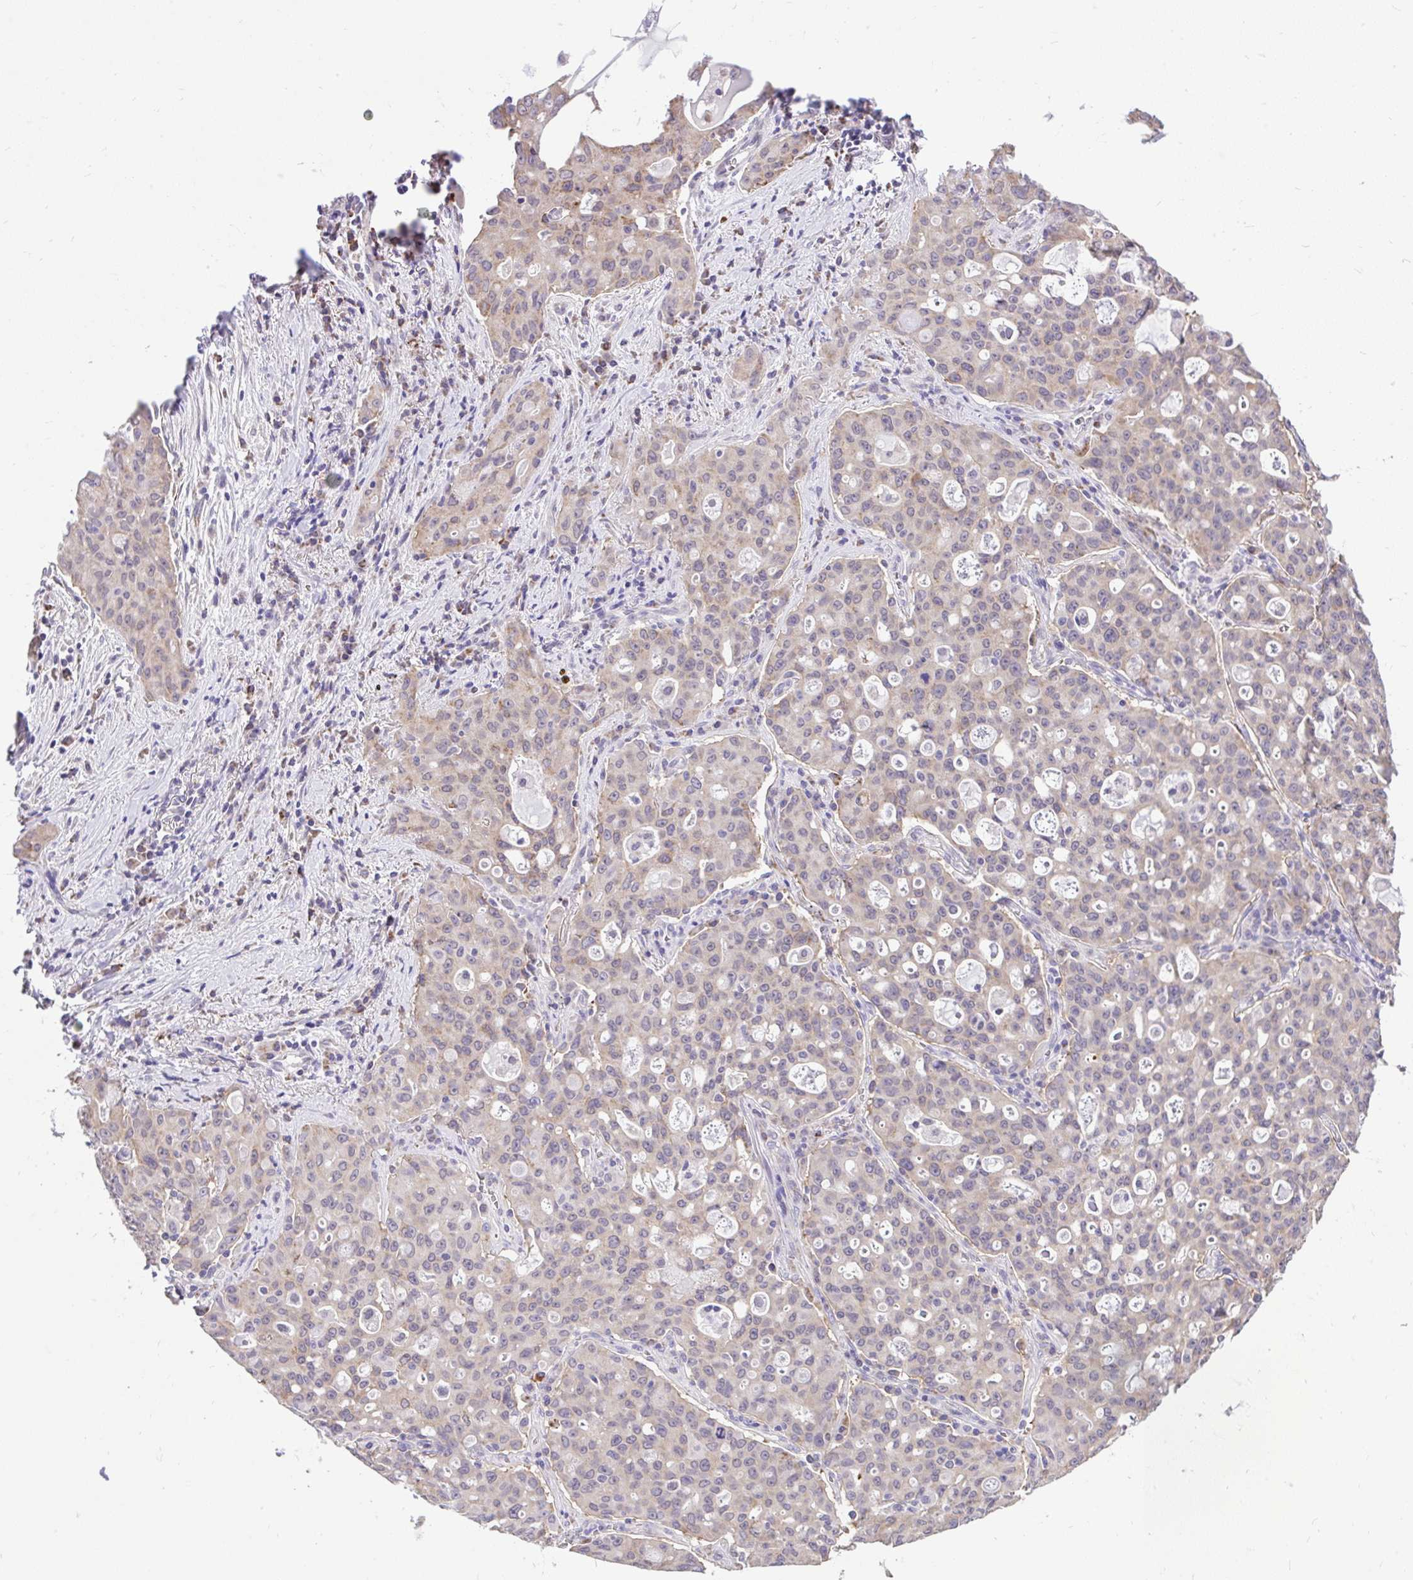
{"staining": {"intensity": "weak", "quantity": "25%-75%", "location": "cytoplasmic/membranous"}, "tissue": "lung cancer", "cell_type": "Tumor cells", "image_type": "cancer", "snomed": [{"axis": "morphology", "description": "Adenocarcinoma, NOS"}, {"axis": "topography", "description": "Lung"}], "caption": "The immunohistochemical stain highlights weak cytoplasmic/membranous positivity in tumor cells of lung cancer (adenocarcinoma) tissue. (DAB (3,3'-diaminobenzidine) IHC, brown staining for protein, blue staining for nuclei).", "gene": "PYCR2", "patient": {"sex": "female", "age": 44}}